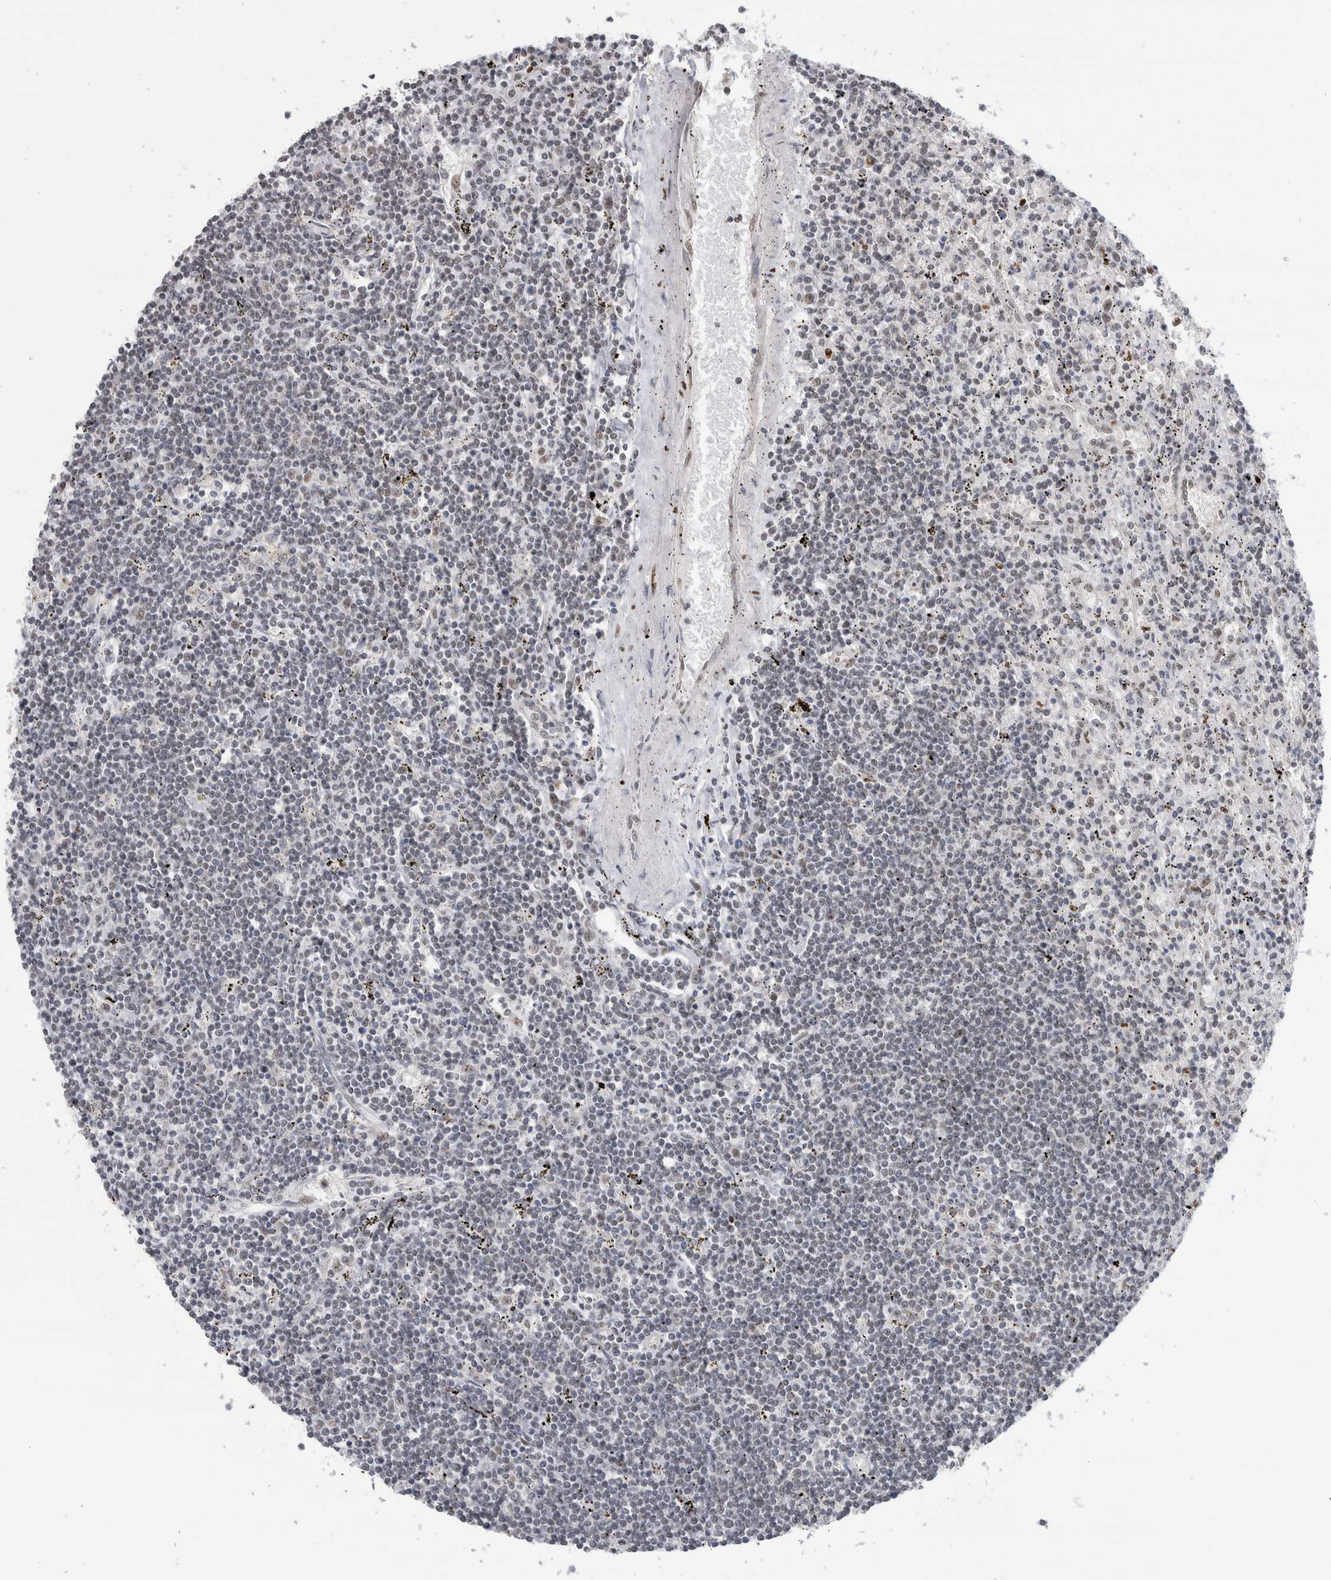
{"staining": {"intensity": "negative", "quantity": "none", "location": "none"}, "tissue": "lymphoma", "cell_type": "Tumor cells", "image_type": "cancer", "snomed": [{"axis": "morphology", "description": "Malignant lymphoma, non-Hodgkin's type, Low grade"}, {"axis": "topography", "description": "Spleen"}], "caption": "The micrograph exhibits no staining of tumor cells in malignant lymphoma, non-Hodgkin's type (low-grade).", "gene": "HEXIM2", "patient": {"sex": "male", "age": 76}}